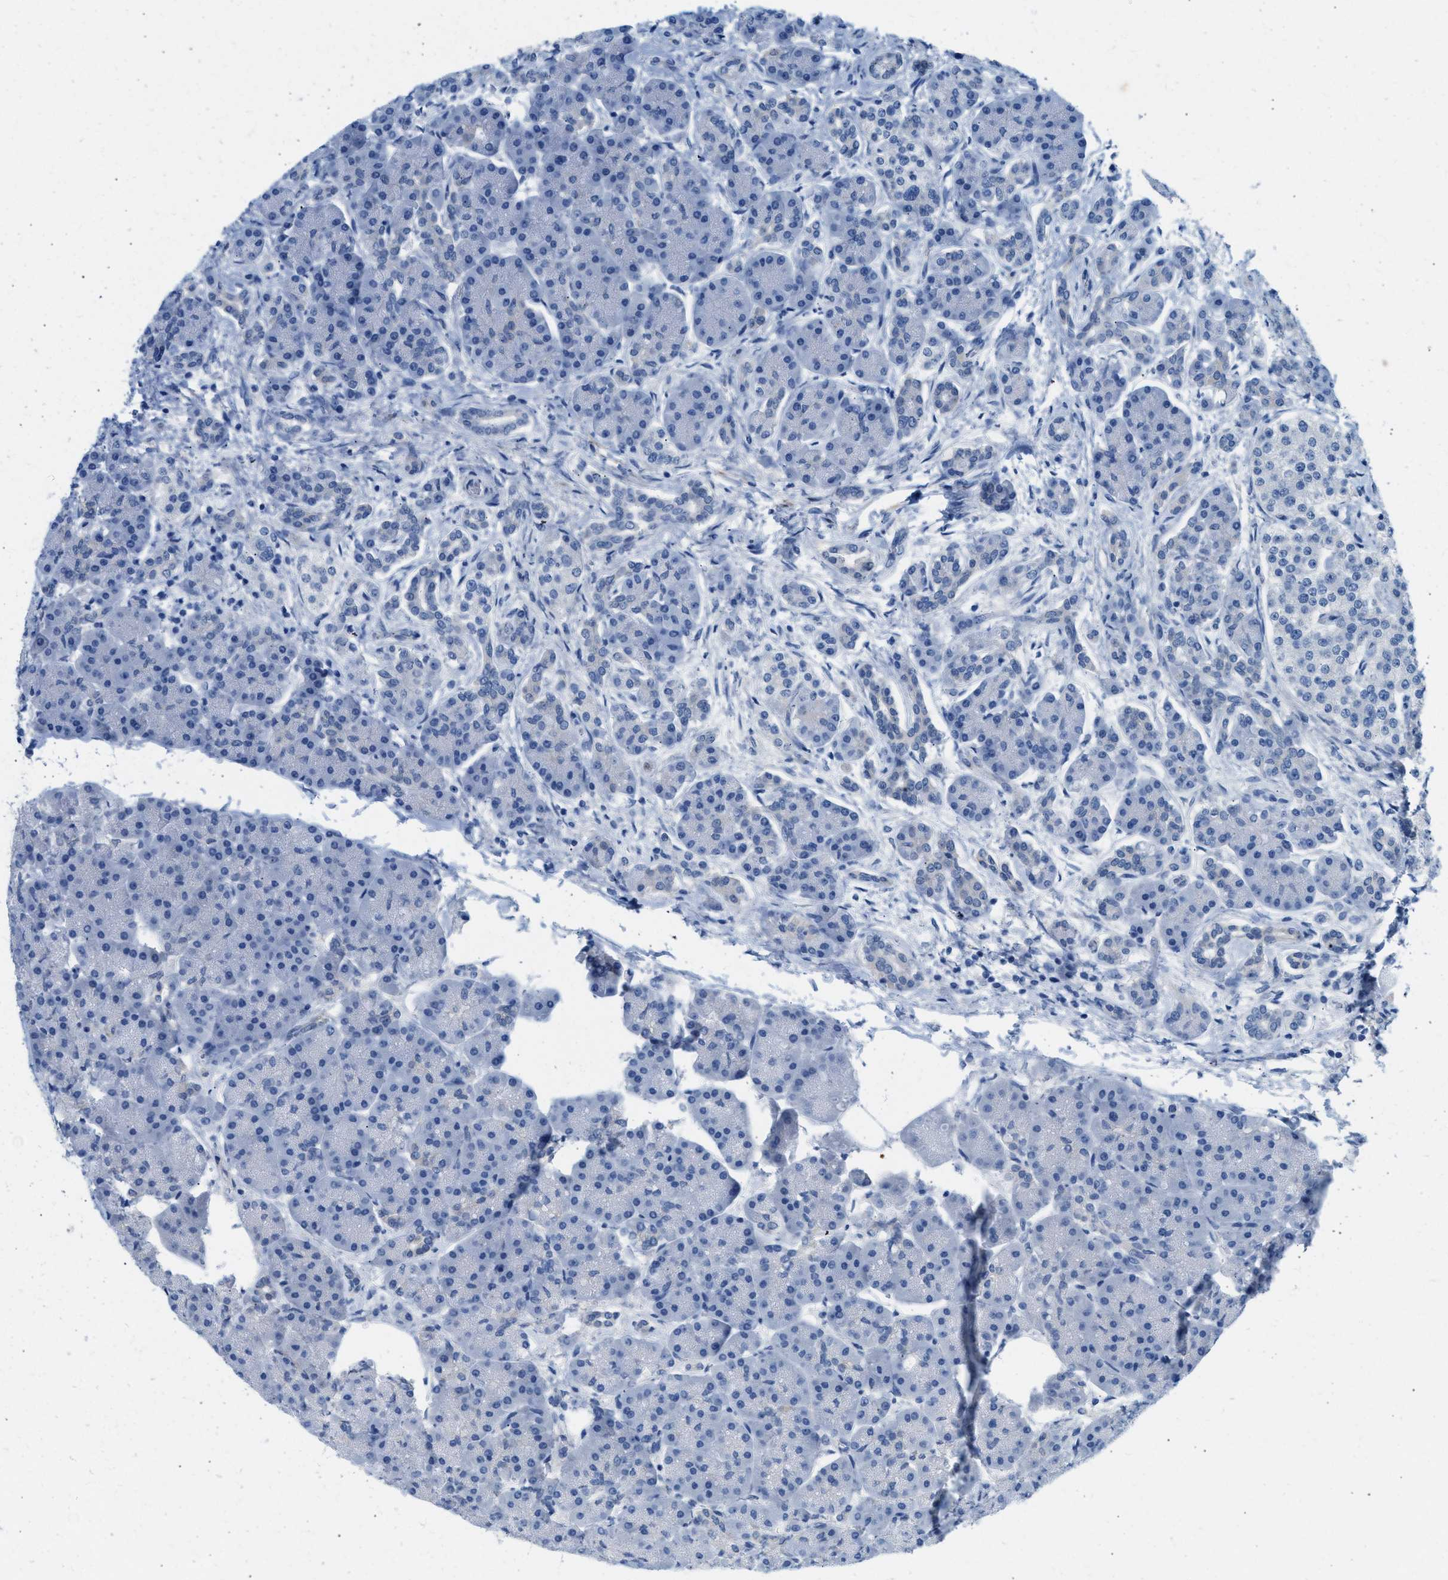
{"staining": {"intensity": "negative", "quantity": "none", "location": "none"}, "tissue": "pancreas", "cell_type": "Exocrine glandular cells", "image_type": "normal", "snomed": [{"axis": "morphology", "description": "Normal tissue, NOS"}, {"axis": "topography", "description": "Pancreas"}], "caption": "An immunohistochemistry histopathology image of unremarkable pancreas is shown. There is no staining in exocrine glandular cells of pancreas.", "gene": "SPAM1", "patient": {"sex": "female", "age": 70}}